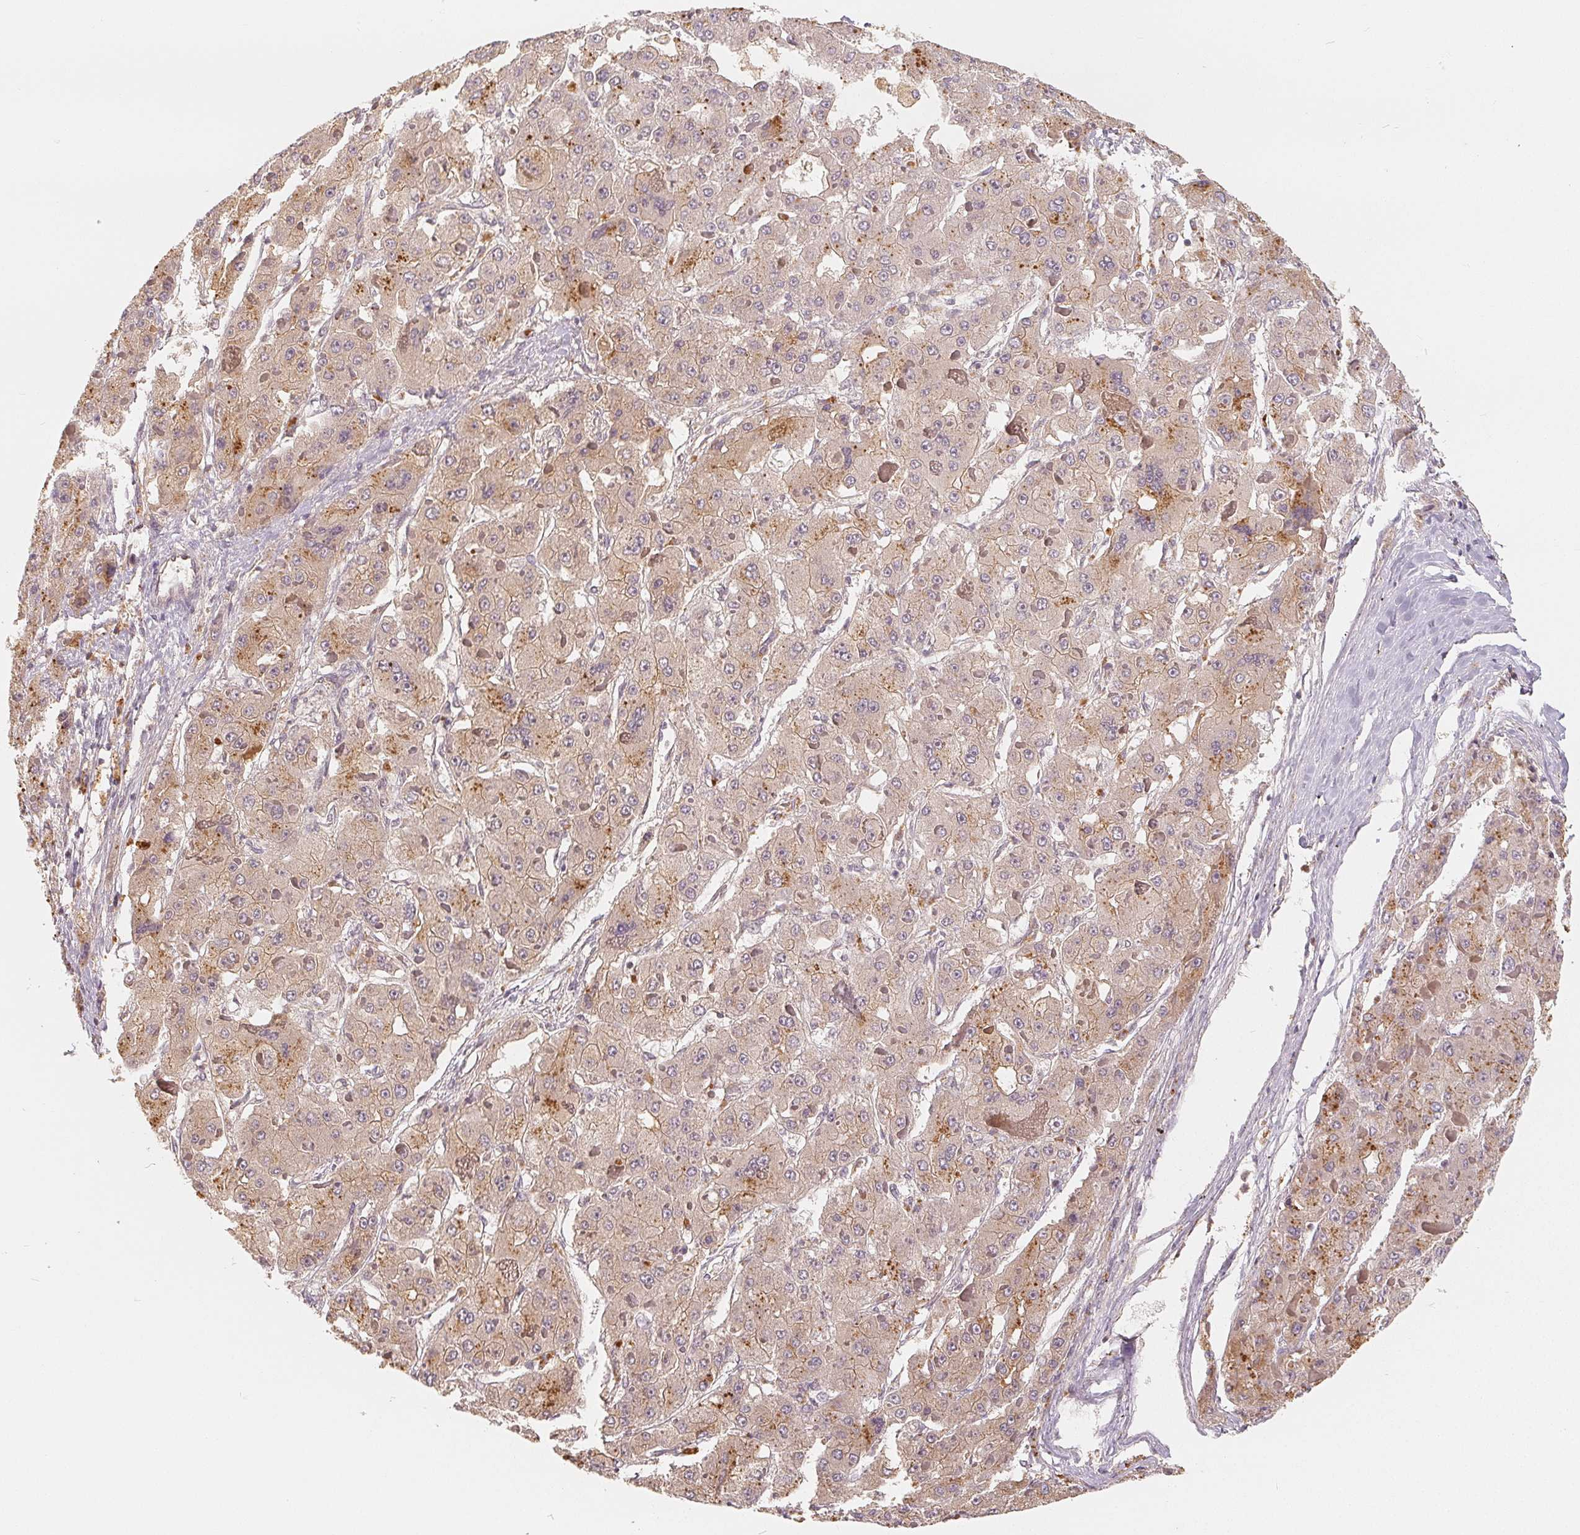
{"staining": {"intensity": "weak", "quantity": "<25%", "location": "cytoplasmic/membranous"}, "tissue": "liver cancer", "cell_type": "Tumor cells", "image_type": "cancer", "snomed": [{"axis": "morphology", "description": "Carcinoma, Hepatocellular, NOS"}, {"axis": "topography", "description": "Liver"}], "caption": "Tumor cells show no significant positivity in liver cancer. (DAB immunohistochemistry visualized using brightfield microscopy, high magnification).", "gene": "GUSB", "patient": {"sex": "female", "age": 73}}